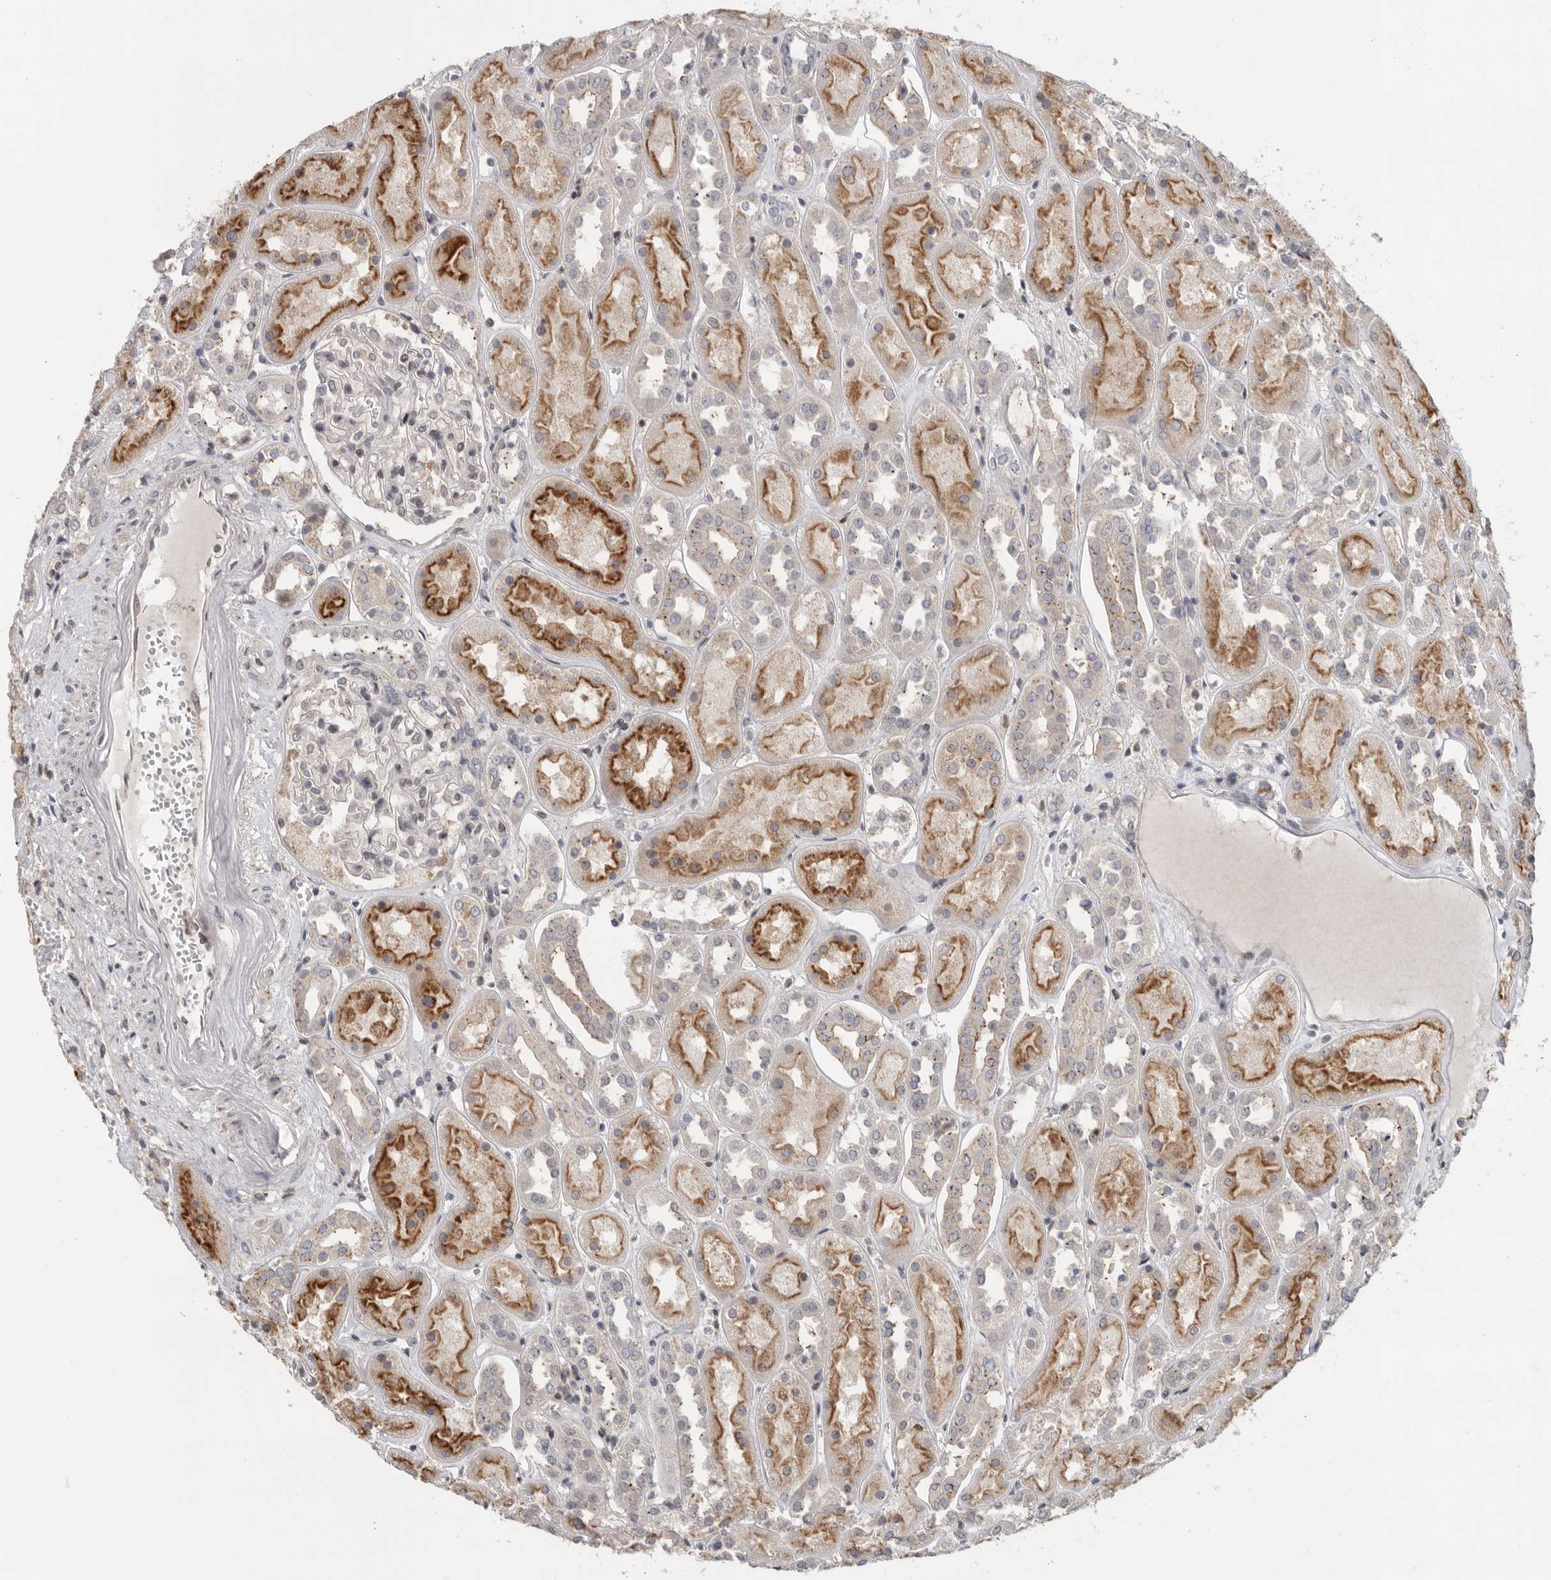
{"staining": {"intensity": "negative", "quantity": "none", "location": "none"}, "tissue": "kidney", "cell_type": "Cells in glomeruli", "image_type": "normal", "snomed": [{"axis": "morphology", "description": "Normal tissue, NOS"}, {"axis": "topography", "description": "Kidney"}], "caption": "IHC of benign kidney shows no positivity in cells in glomeruli. (Stains: DAB (3,3'-diaminobenzidine) immunohistochemistry with hematoxylin counter stain, Microscopy: brightfield microscopy at high magnification).", "gene": "KLK5", "patient": {"sex": "male", "age": 70}}